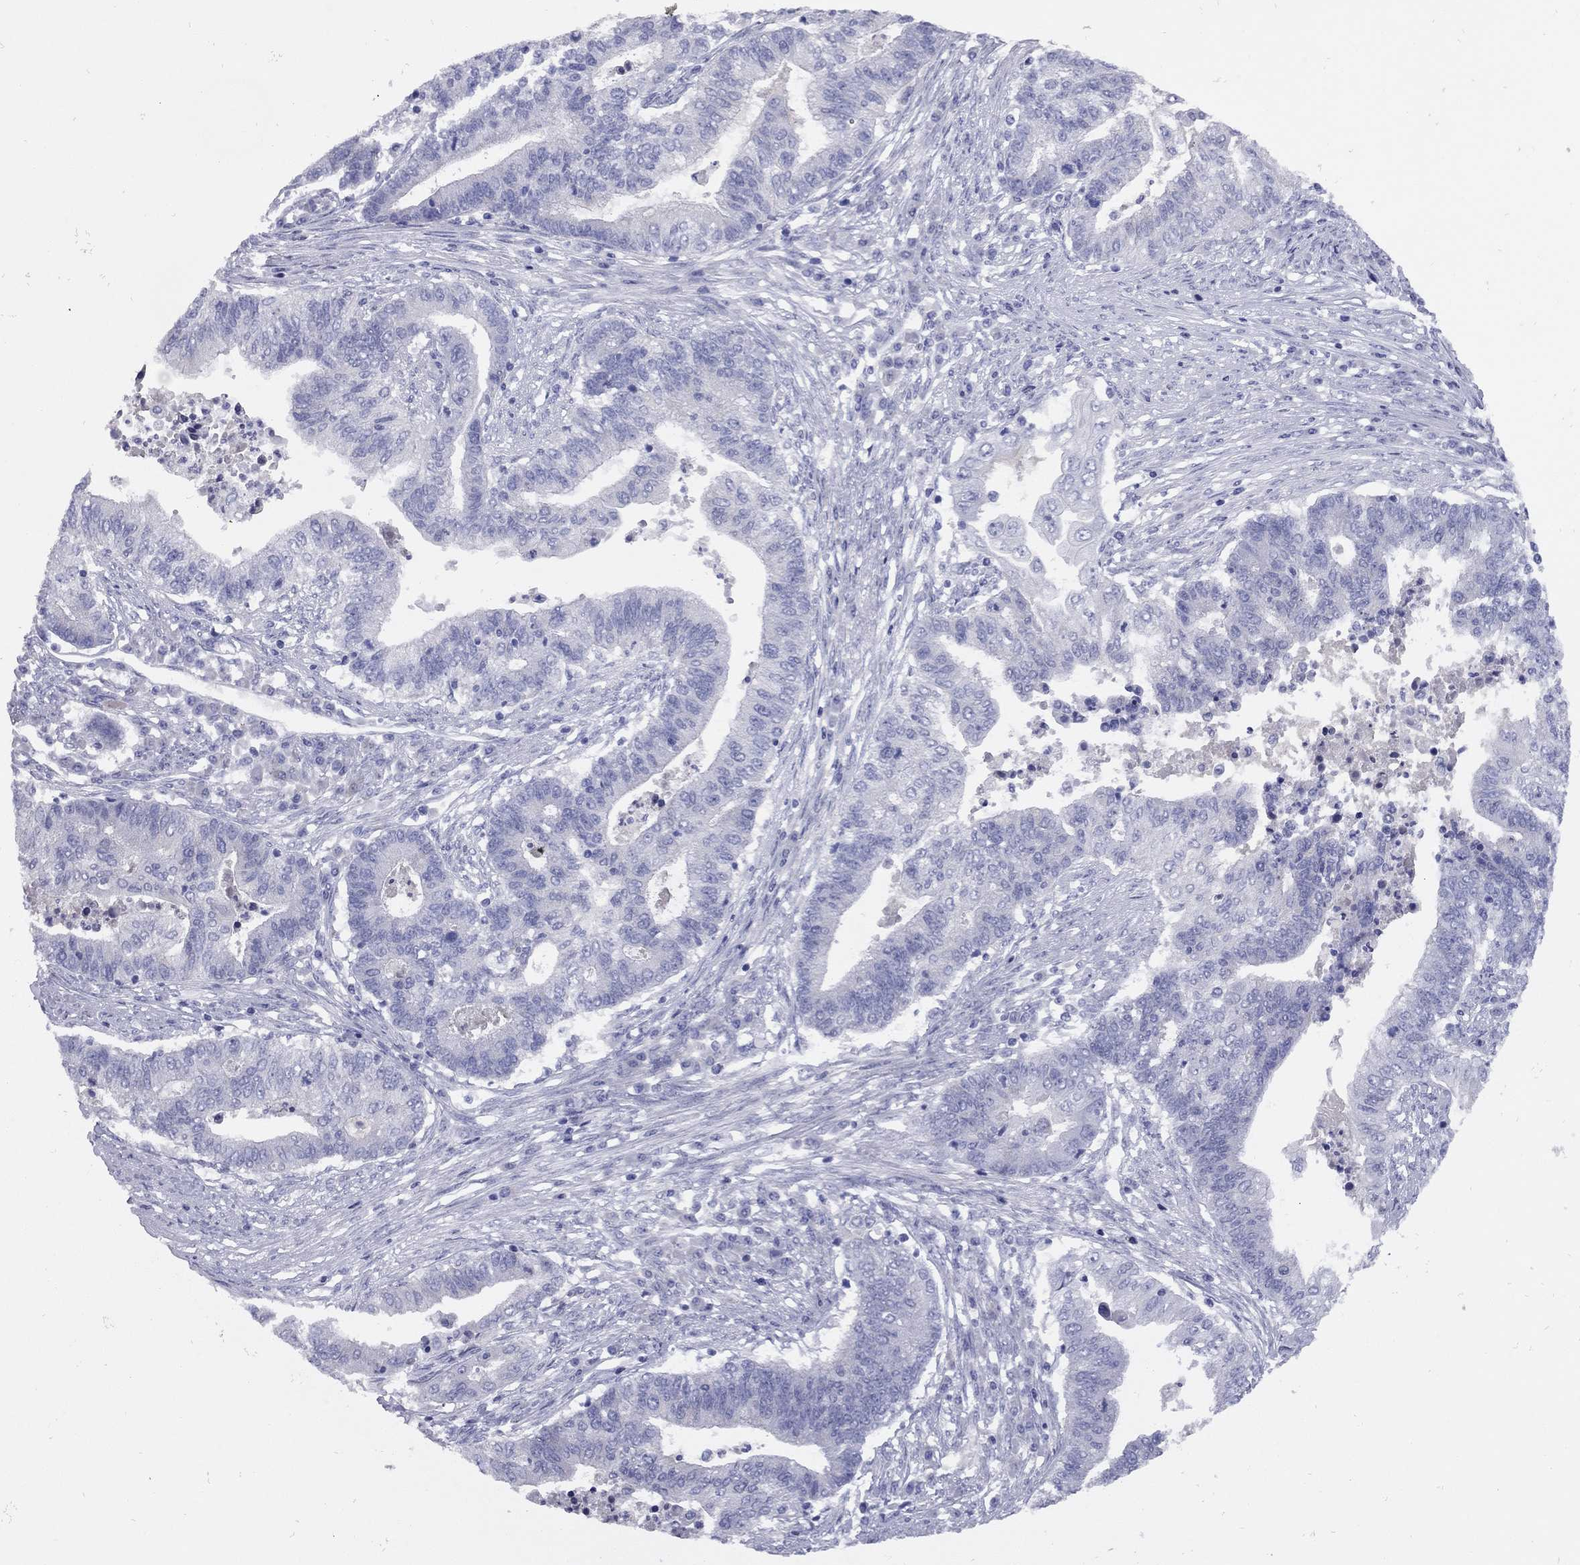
{"staining": {"intensity": "negative", "quantity": "none", "location": "none"}, "tissue": "endometrial cancer", "cell_type": "Tumor cells", "image_type": "cancer", "snomed": [{"axis": "morphology", "description": "Adenocarcinoma, NOS"}, {"axis": "topography", "description": "Uterus"}, {"axis": "topography", "description": "Endometrium"}], "caption": "Immunohistochemistry (IHC) of endometrial cancer shows no expression in tumor cells. (Immunohistochemistry (IHC), brightfield microscopy, high magnification).", "gene": "EPPIN", "patient": {"sex": "female", "age": 54}}